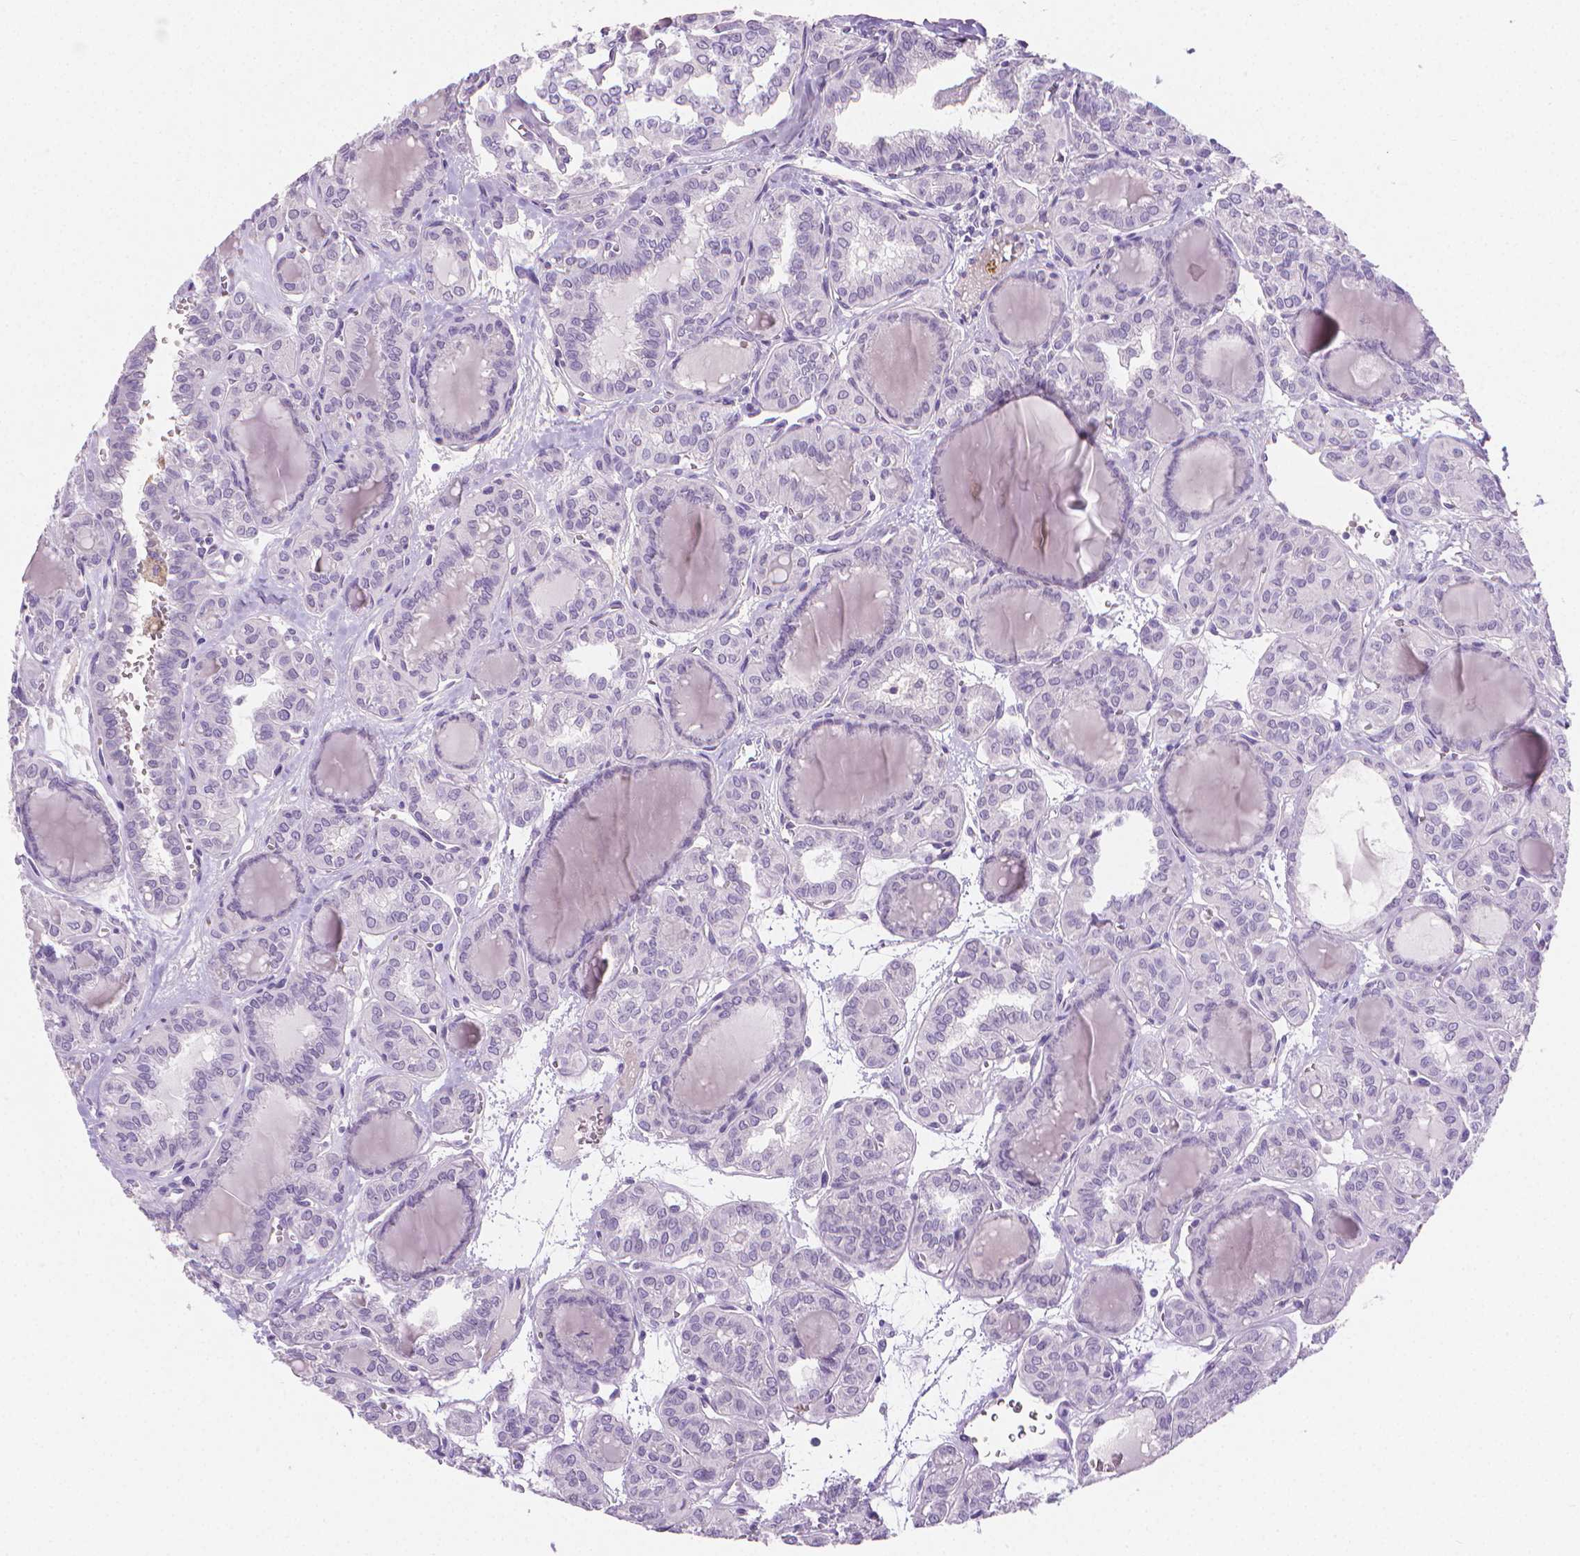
{"staining": {"intensity": "negative", "quantity": "none", "location": "none"}, "tissue": "thyroid cancer", "cell_type": "Tumor cells", "image_type": "cancer", "snomed": [{"axis": "morphology", "description": "Papillary adenocarcinoma, NOS"}, {"axis": "topography", "description": "Thyroid gland"}], "caption": "Thyroid papillary adenocarcinoma stained for a protein using immunohistochemistry (IHC) displays no positivity tumor cells.", "gene": "TNNI2", "patient": {"sex": "female", "age": 41}}